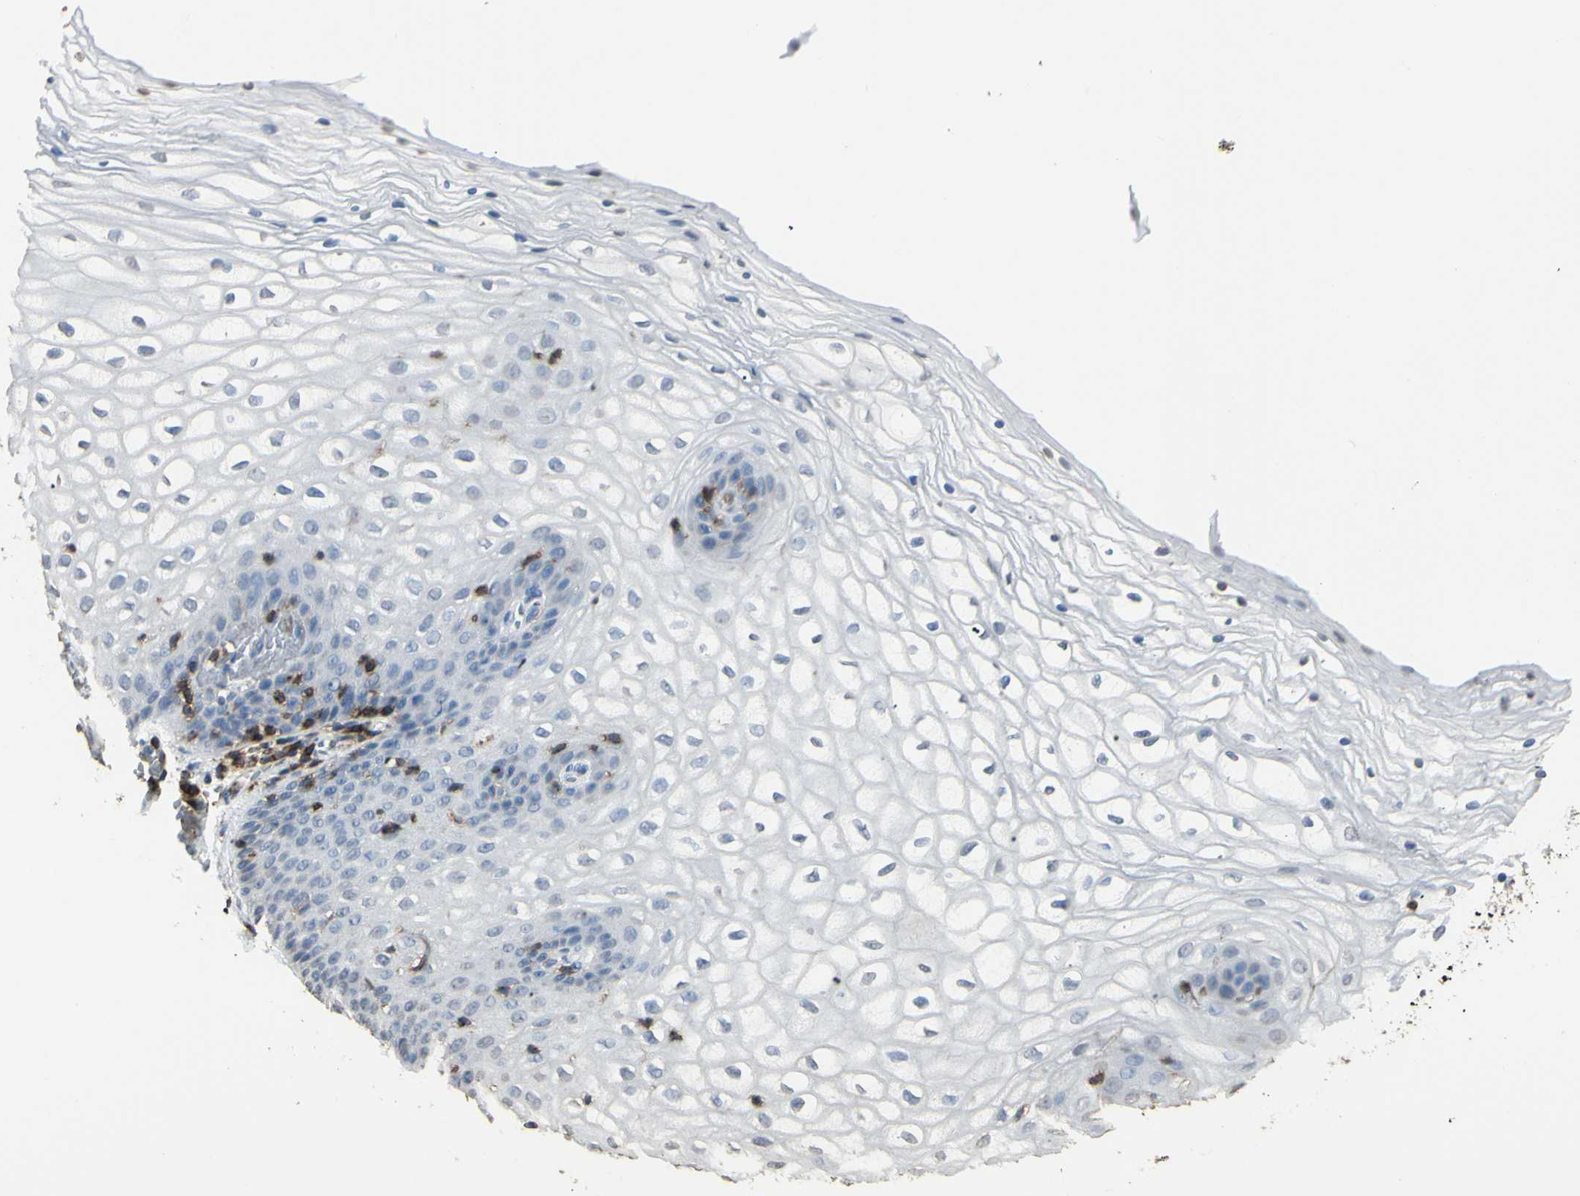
{"staining": {"intensity": "negative", "quantity": "none", "location": "none"}, "tissue": "vagina", "cell_type": "Squamous epithelial cells", "image_type": "normal", "snomed": [{"axis": "morphology", "description": "Normal tissue, NOS"}, {"axis": "topography", "description": "Vagina"}], "caption": "The IHC micrograph has no significant staining in squamous epithelial cells of vagina.", "gene": "PSTPIP1", "patient": {"sex": "female", "age": 34}}